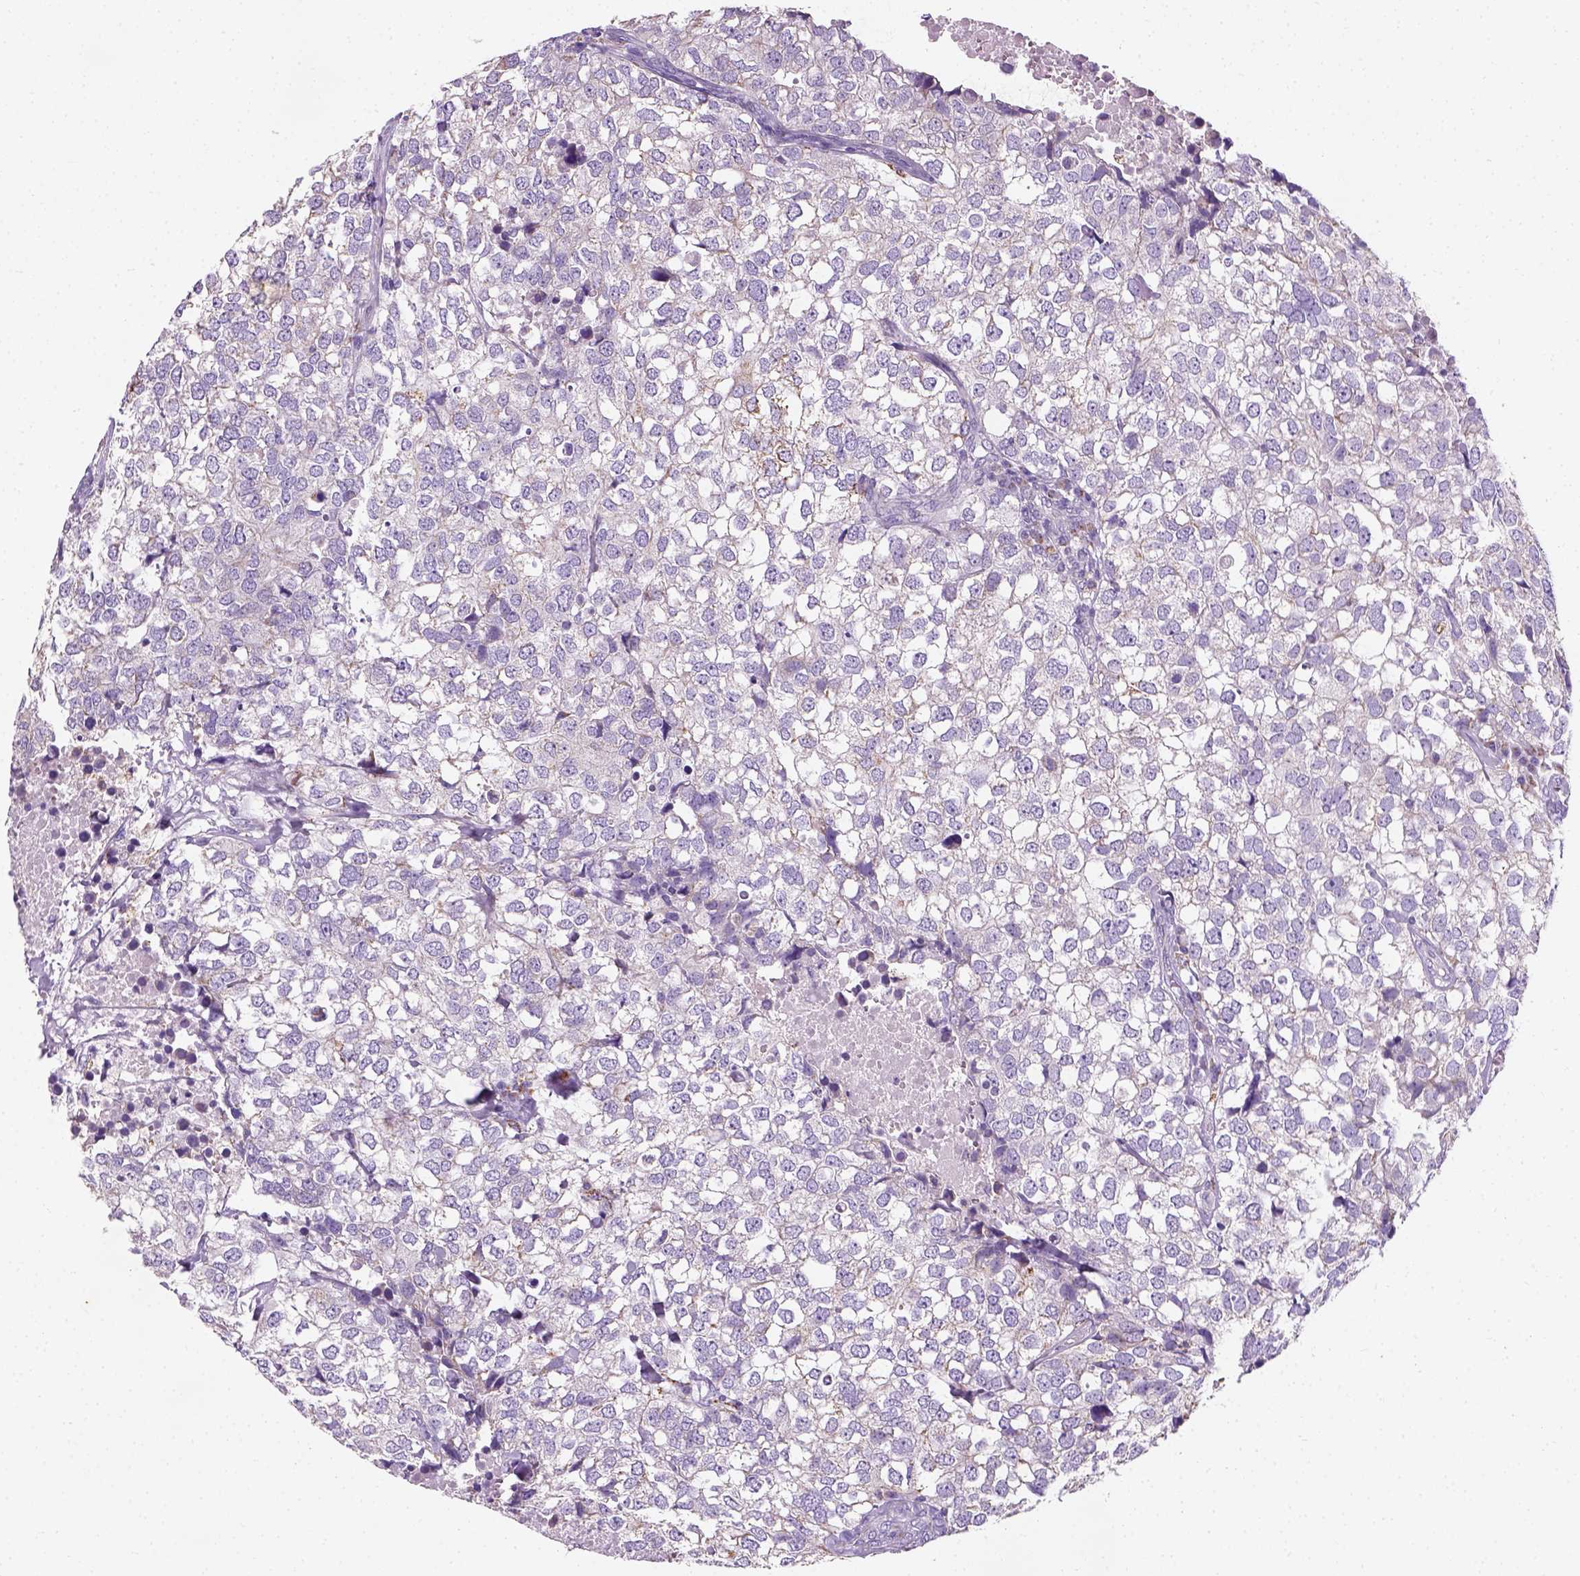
{"staining": {"intensity": "negative", "quantity": "none", "location": "none"}, "tissue": "breast cancer", "cell_type": "Tumor cells", "image_type": "cancer", "snomed": [{"axis": "morphology", "description": "Duct carcinoma"}, {"axis": "topography", "description": "Breast"}], "caption": "A high-resolution micrograph shows immunohistochemistry staining of breast infiltrating ductal carcinoma, which demonstrates no significant expression in tumor cells.", "gene": "CHODL", "patient": {"sex": "female", "age": 30}}